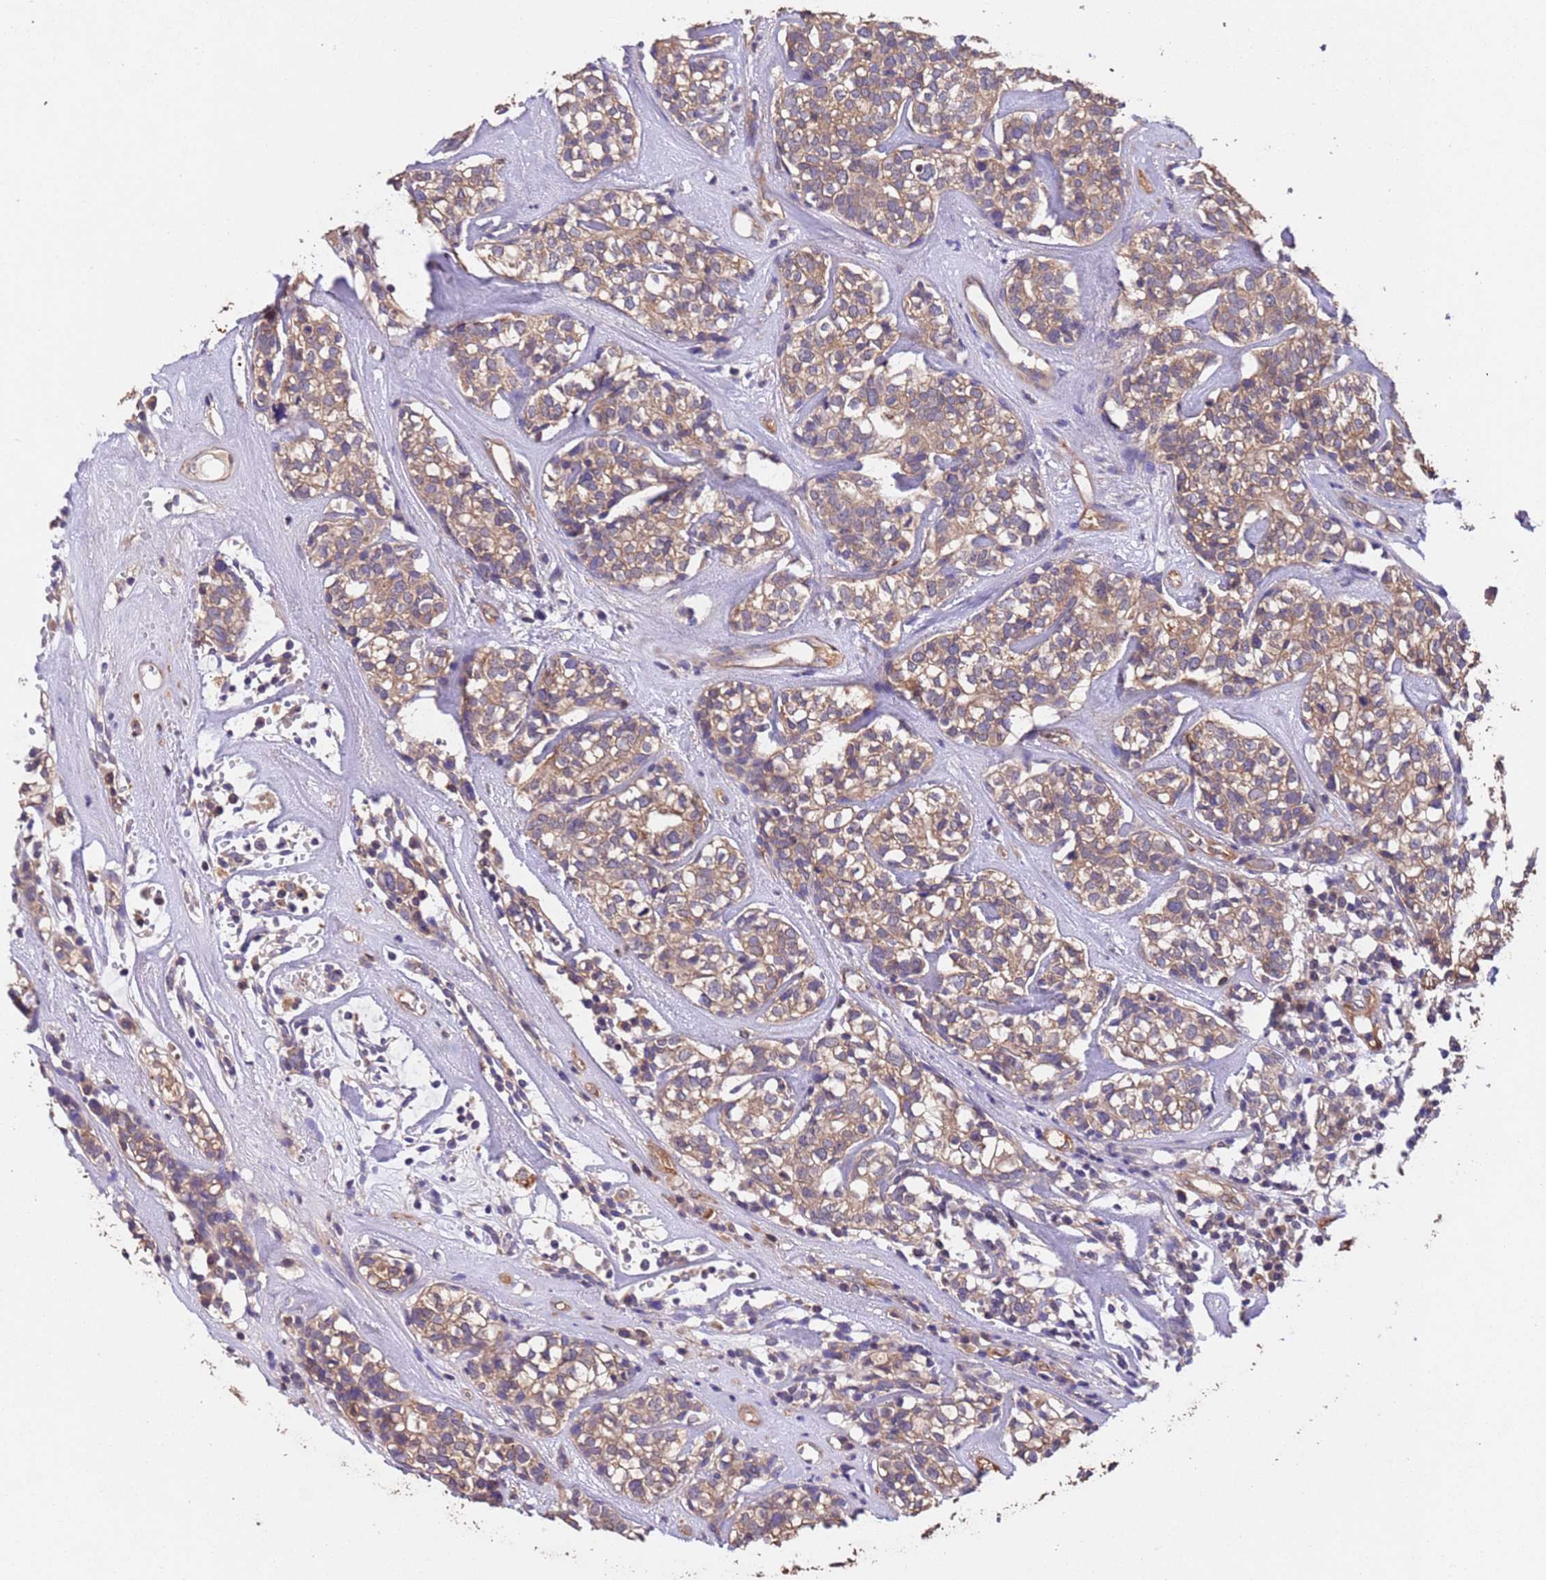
{"staining": {"intensity": "moderate", "quantity": ">75%", "location": "cytoplasmic/membranous"}, "tissue": "head and neck cancer", "cell_type": "Tumor cells", "image_type": "cancer", "snomed": [{"axis": "morphology", "description": "Adenocarcinoma, NOS"}, {"axis": "topography", "description": "Salivary gland"}, {"axis": "topography", "description": "Head-Neck"}], "caption": "Immunohistochemistry (IHC) (DAB) staining of head and neck cancer (adenocarcinoma) demonstrates moderate cytoplasmic/membranous protein positivity in approximately >75% of tumor cells.", "gene": "MTX3", "patient": {"sex": "female", "age": 65}}